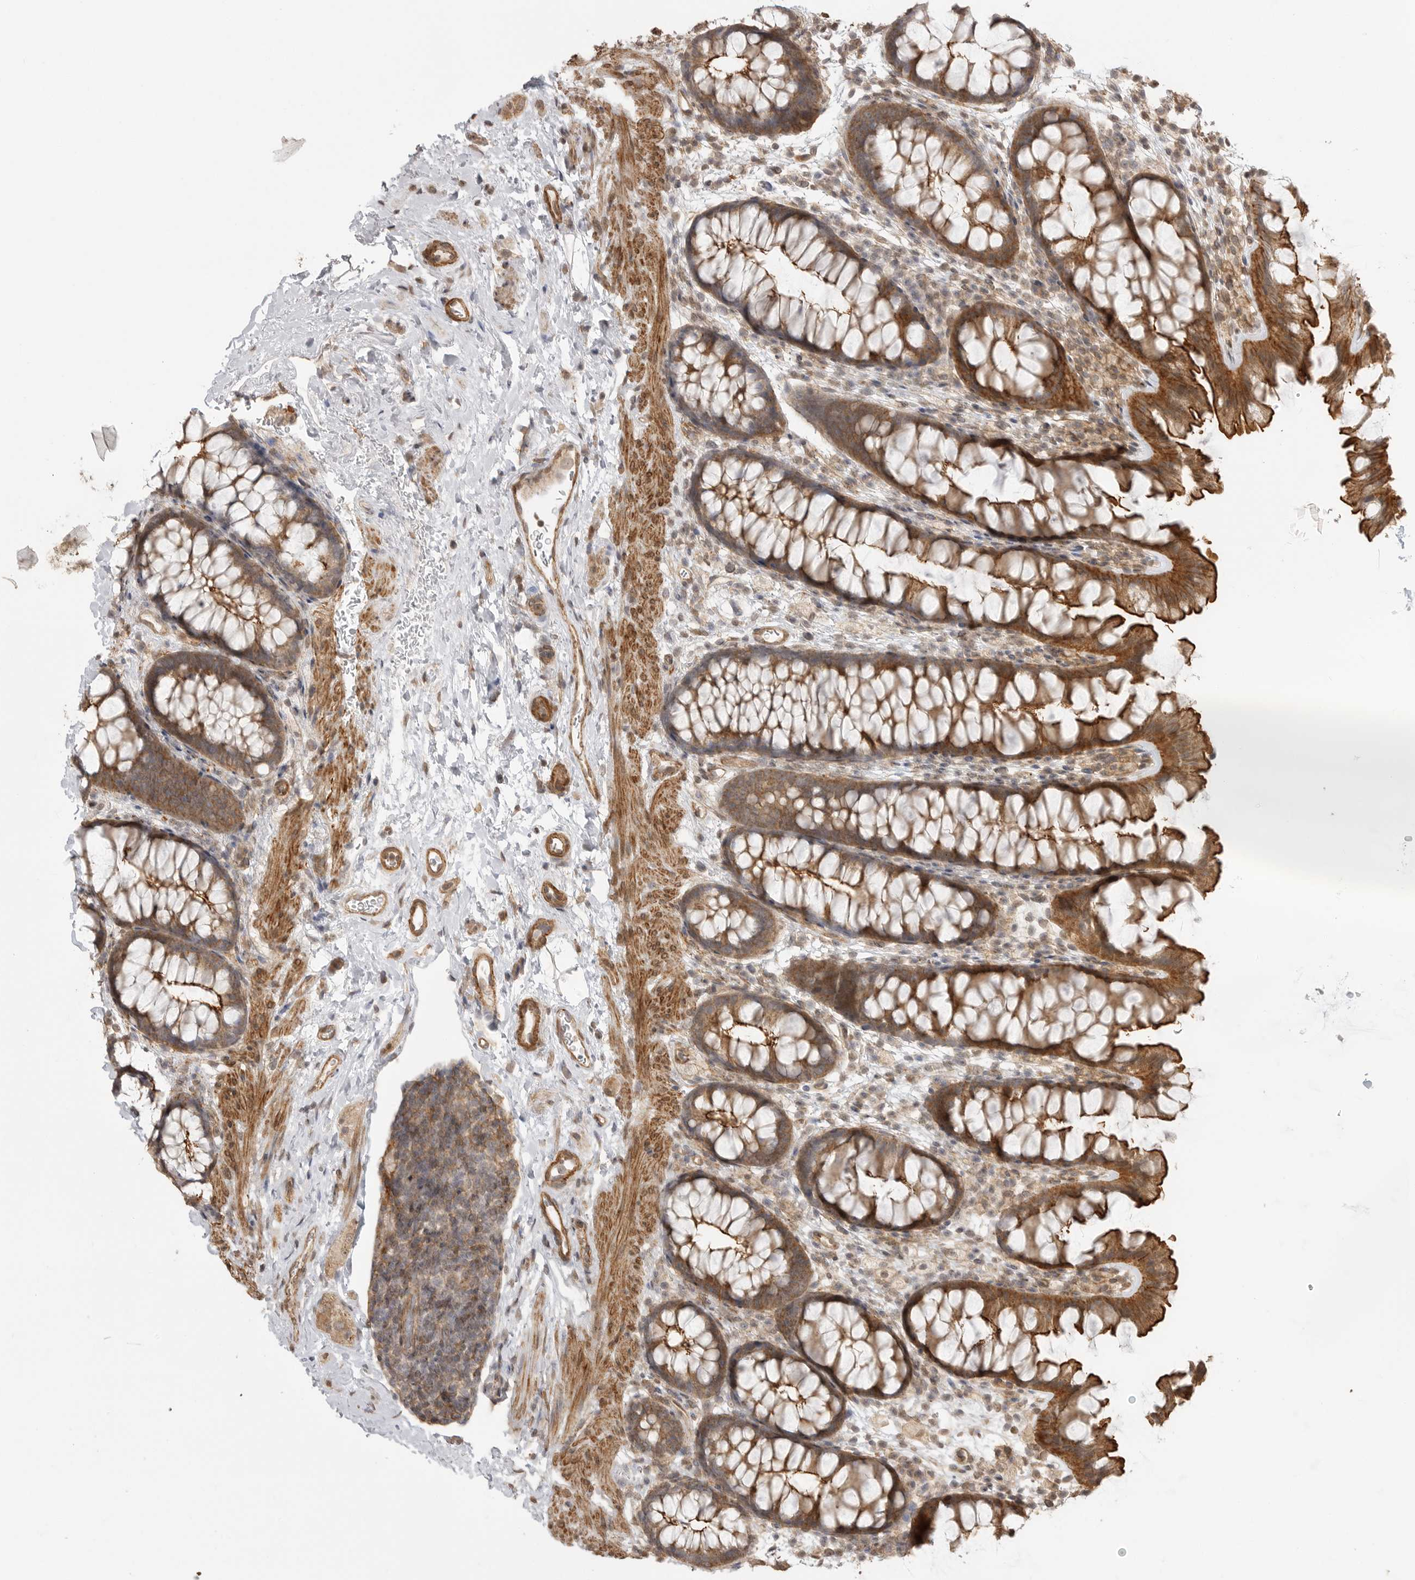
{"staining": {"intensity": "moderate", "quantity": ">75%", "location": "cytoplasmic/membranous"}, "tissue": "colon", "cell_type": "Endothelial cells", "image_type": "normal", "snomed": [{"axis": "morphology", "description": "Normal tissue, NOS"}, {"axis": "topography", "description": "Colon"}], "caption": "This photomicrograph displays immunohistochemistry staining of unremarkable colon, with medium moderate cytoplasmic/membranous positivity in approximately >75% of endothelial cells.", "gene": "GPC2", "patient": {"sex": "female", "age": 62}}